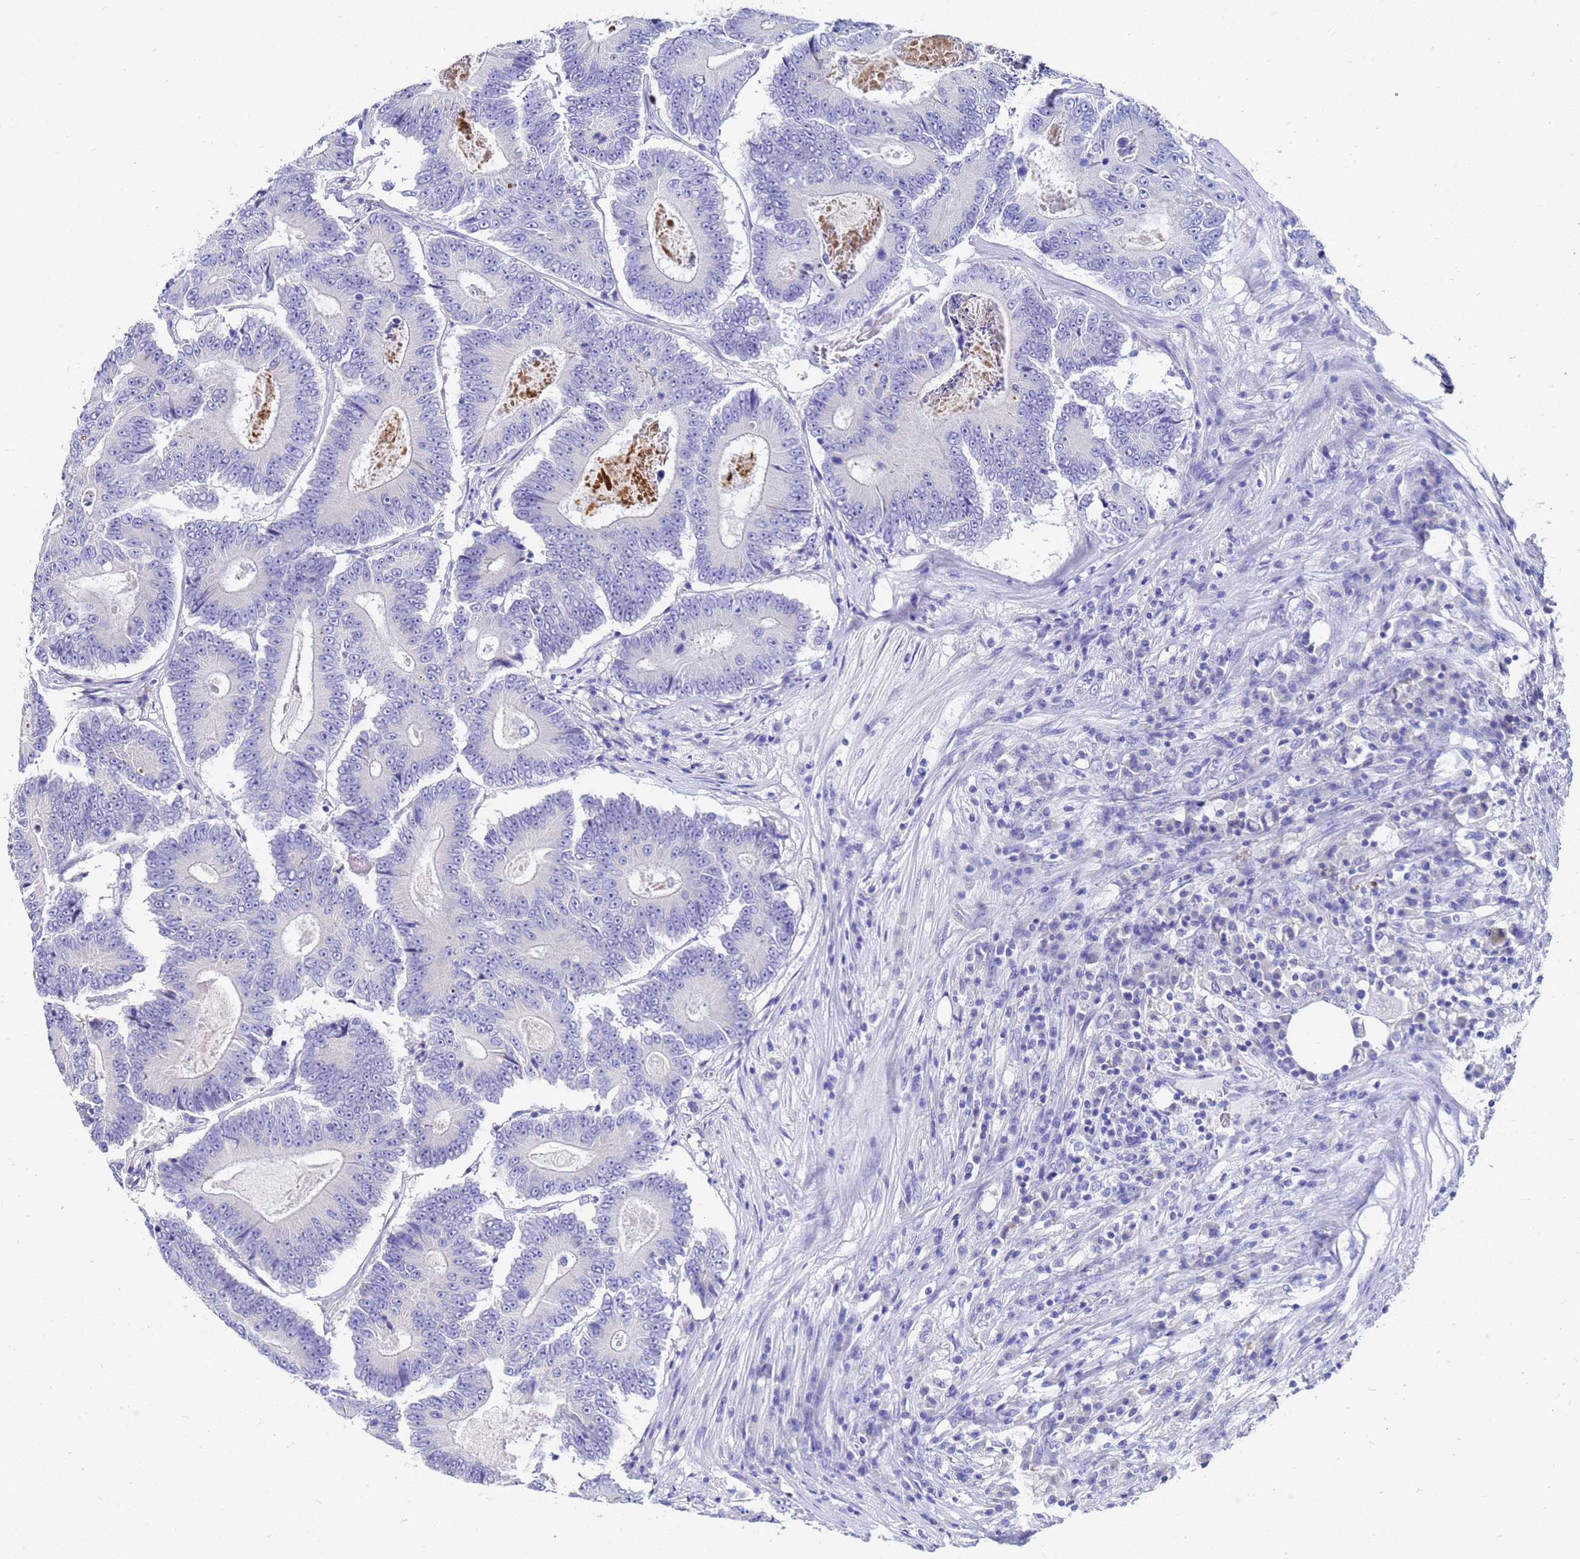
{"staining": {"intensity": "negative", "quantity": "none", "location": "none"}, "tissue": "colorectal cancer", "cell_type": "Tumor cells", "image_type": "cancer", "snomed": [{"axis": "morphology", "description": "Adenocarcinoma, NOS"}, {"axis": "topography", "description": "Colon"}], "caption": "IHC histopathology image of human colorectal cancer stained for a protein (brown), which shows no positivity in tumor cells. (DAB (3,3'-diaminobenzidine) immunohistochemistry visualized using brightfield microscopy, high magnification).", "gene": "C2orf72", "patient": {"sex": "male", "age": 83}}